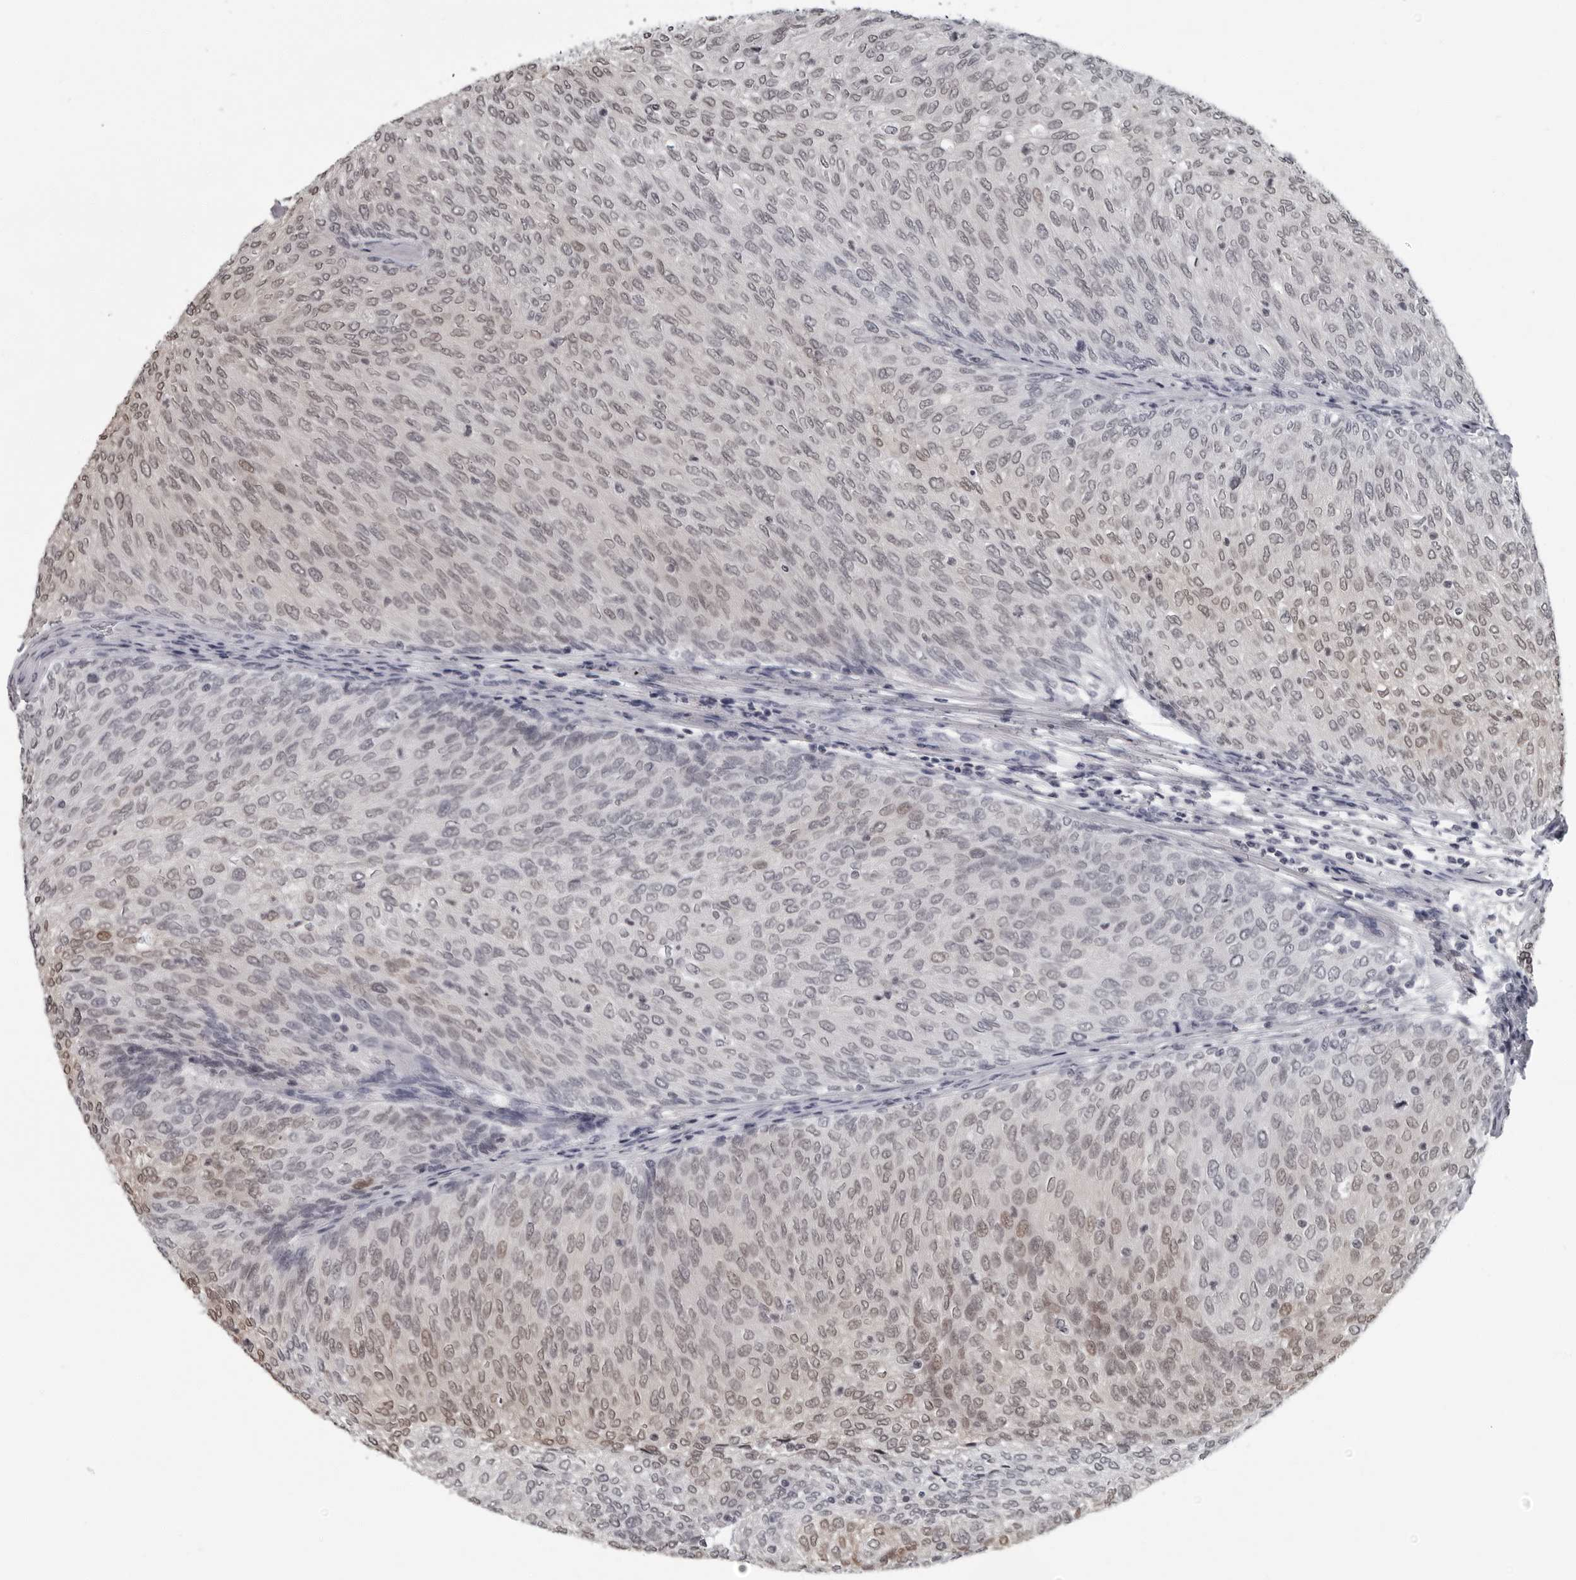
{"staining": {"intensity": "negative", "quantity": "none", "location": "none"}, "tissue": "urothelial cancer", "cell_type": "Tumor cells", "image_type": "cancer", "snomed": [{"axis": "morphology", "description": "Urothelial carcinoma, Low grade"}, {"axis": "topography", "description": "Urinary bladder"}], "caption": "An image of human urothelial cancer is negative for staining in tumor cells.", "gene": "LZIC", "patient": {"sex": "female", "age": 79}}